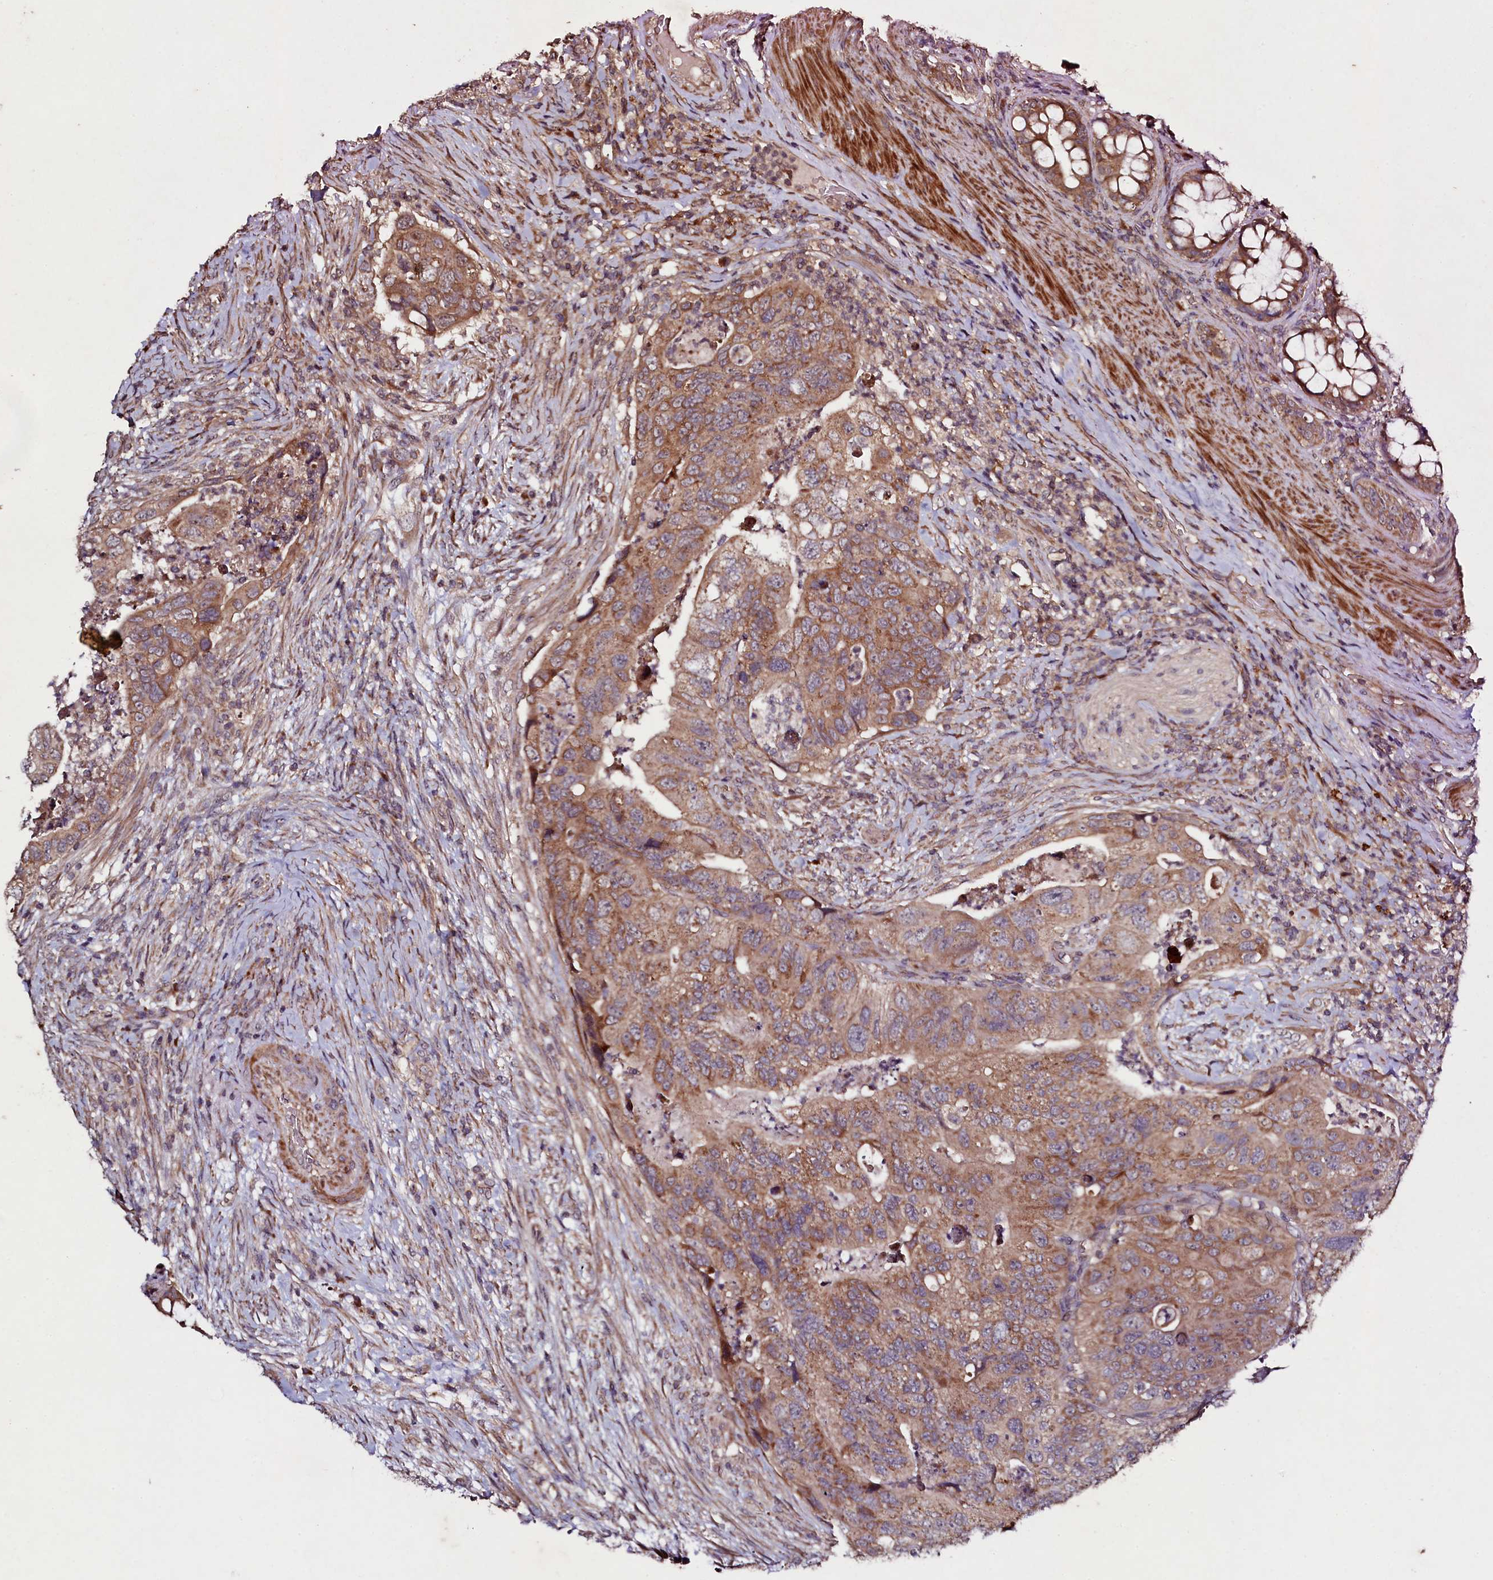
{"staining": {"intensity": "moderate", "quantity": ">75%", "location": "cytoplasmic/membranous"}, "tissue": "colorectal cancer", "cell_type": "Tumor cells", "image_type": "cancer", "snomed": [{"axis": "morphology", "description": "Adenocarcinoma, NOS"}, {"axis": "topography", "description": "Rectum"}], "caption": "The image displays staining of colorectal cancer (adenocarcinoma), revealing moderate cytoplasmic/membranous protein staining (brown color) within tumor cells. Using DAB (brown) and hematoxylin (blue) stains, captured at high magnification using brightfield microscopy.", "gene": "SEC24C", "patient": {"sex": "male", "age": 63}}